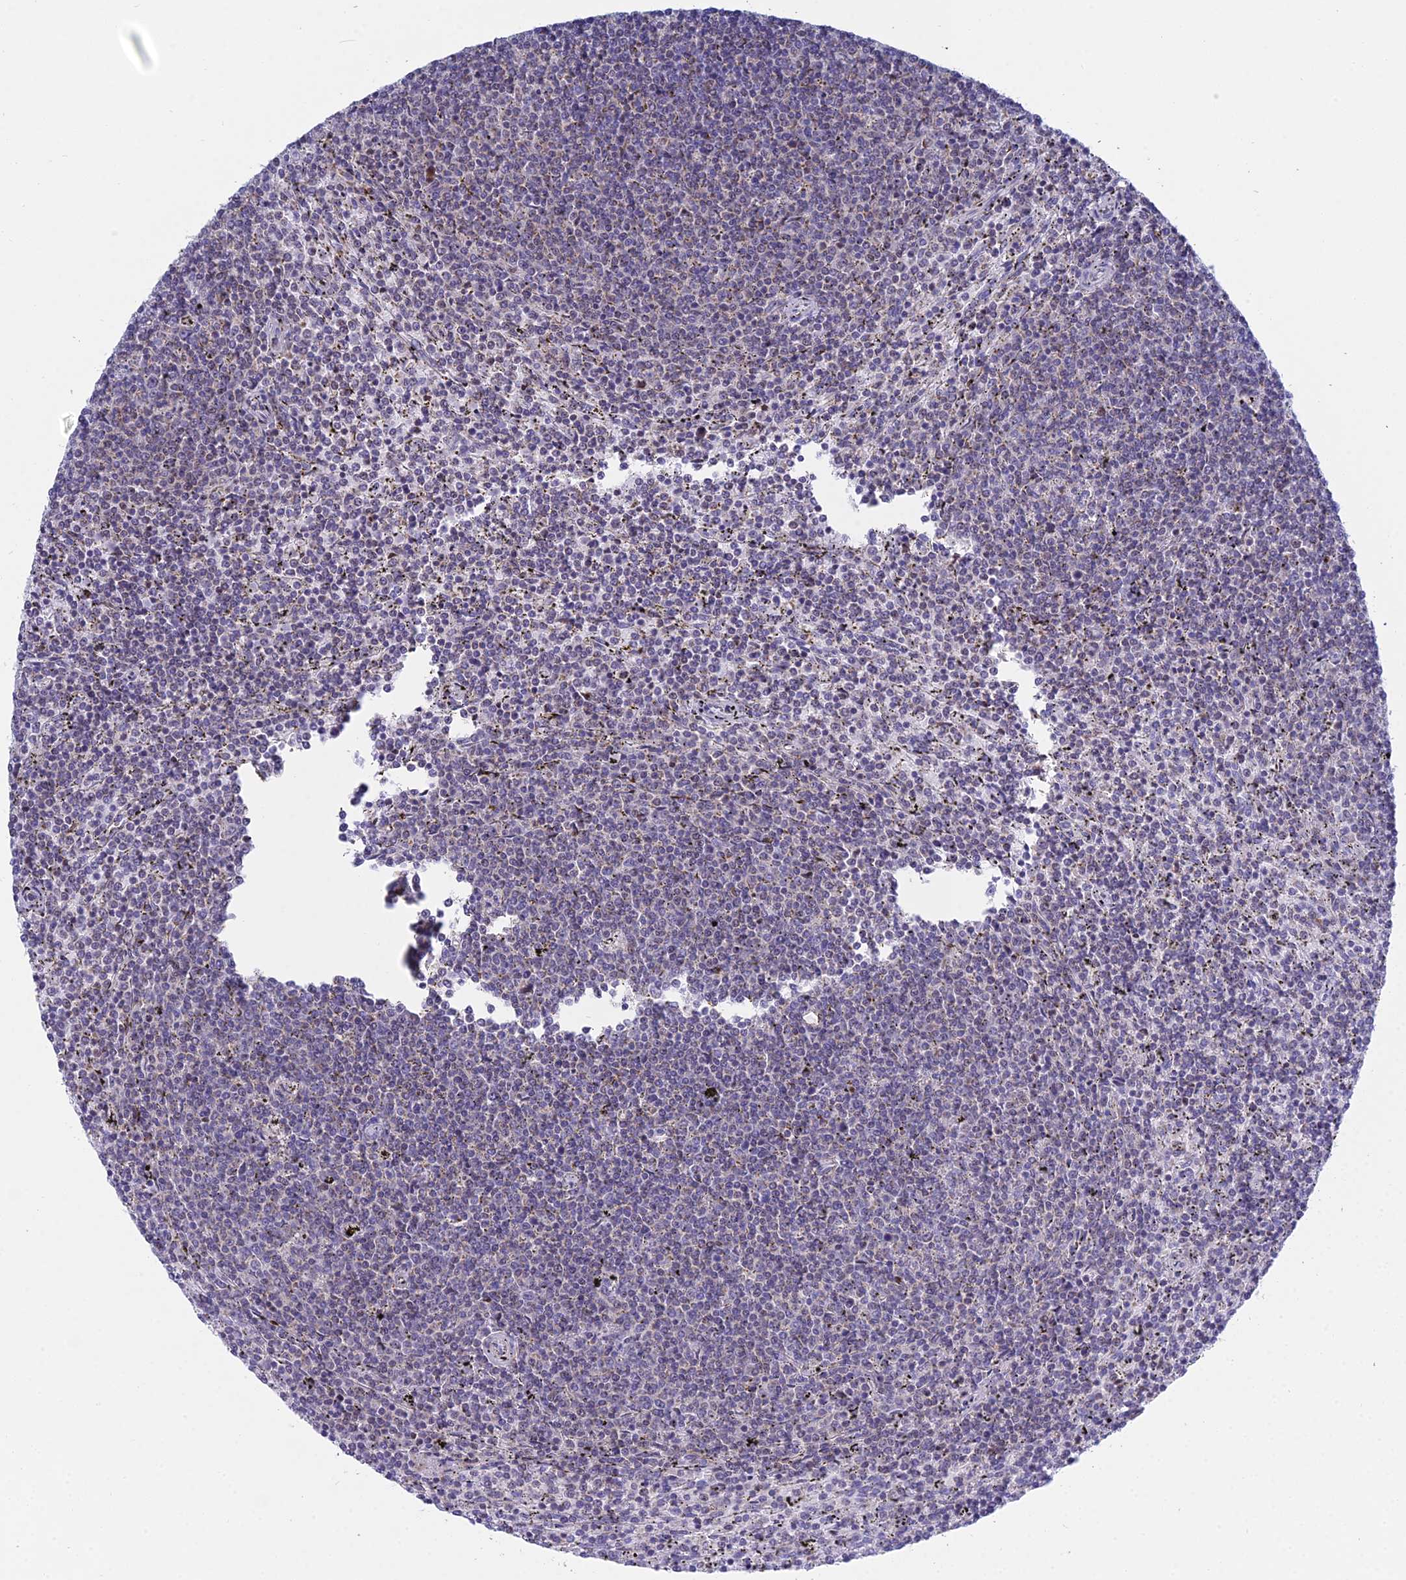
{"staining": {"intensity": "negative", "quantity": "none", "location": "none"}, "tissue": "lymphoma", "cell_type": "Tumor cells", "image_type": "cancer", "snomed": [{"axis": "morphology", "description": "Malignant lymphoma, non-Hodgkin's type, Low grade"}, {"axis": "topography", "description": "Spleen"}], "caption": "The immunohistochemistry histopathology image has no significant positivity in tumor cells of lymphoma tissue.", "gene": "PRR13", "patient": {"sex": "female", "age": 50}}